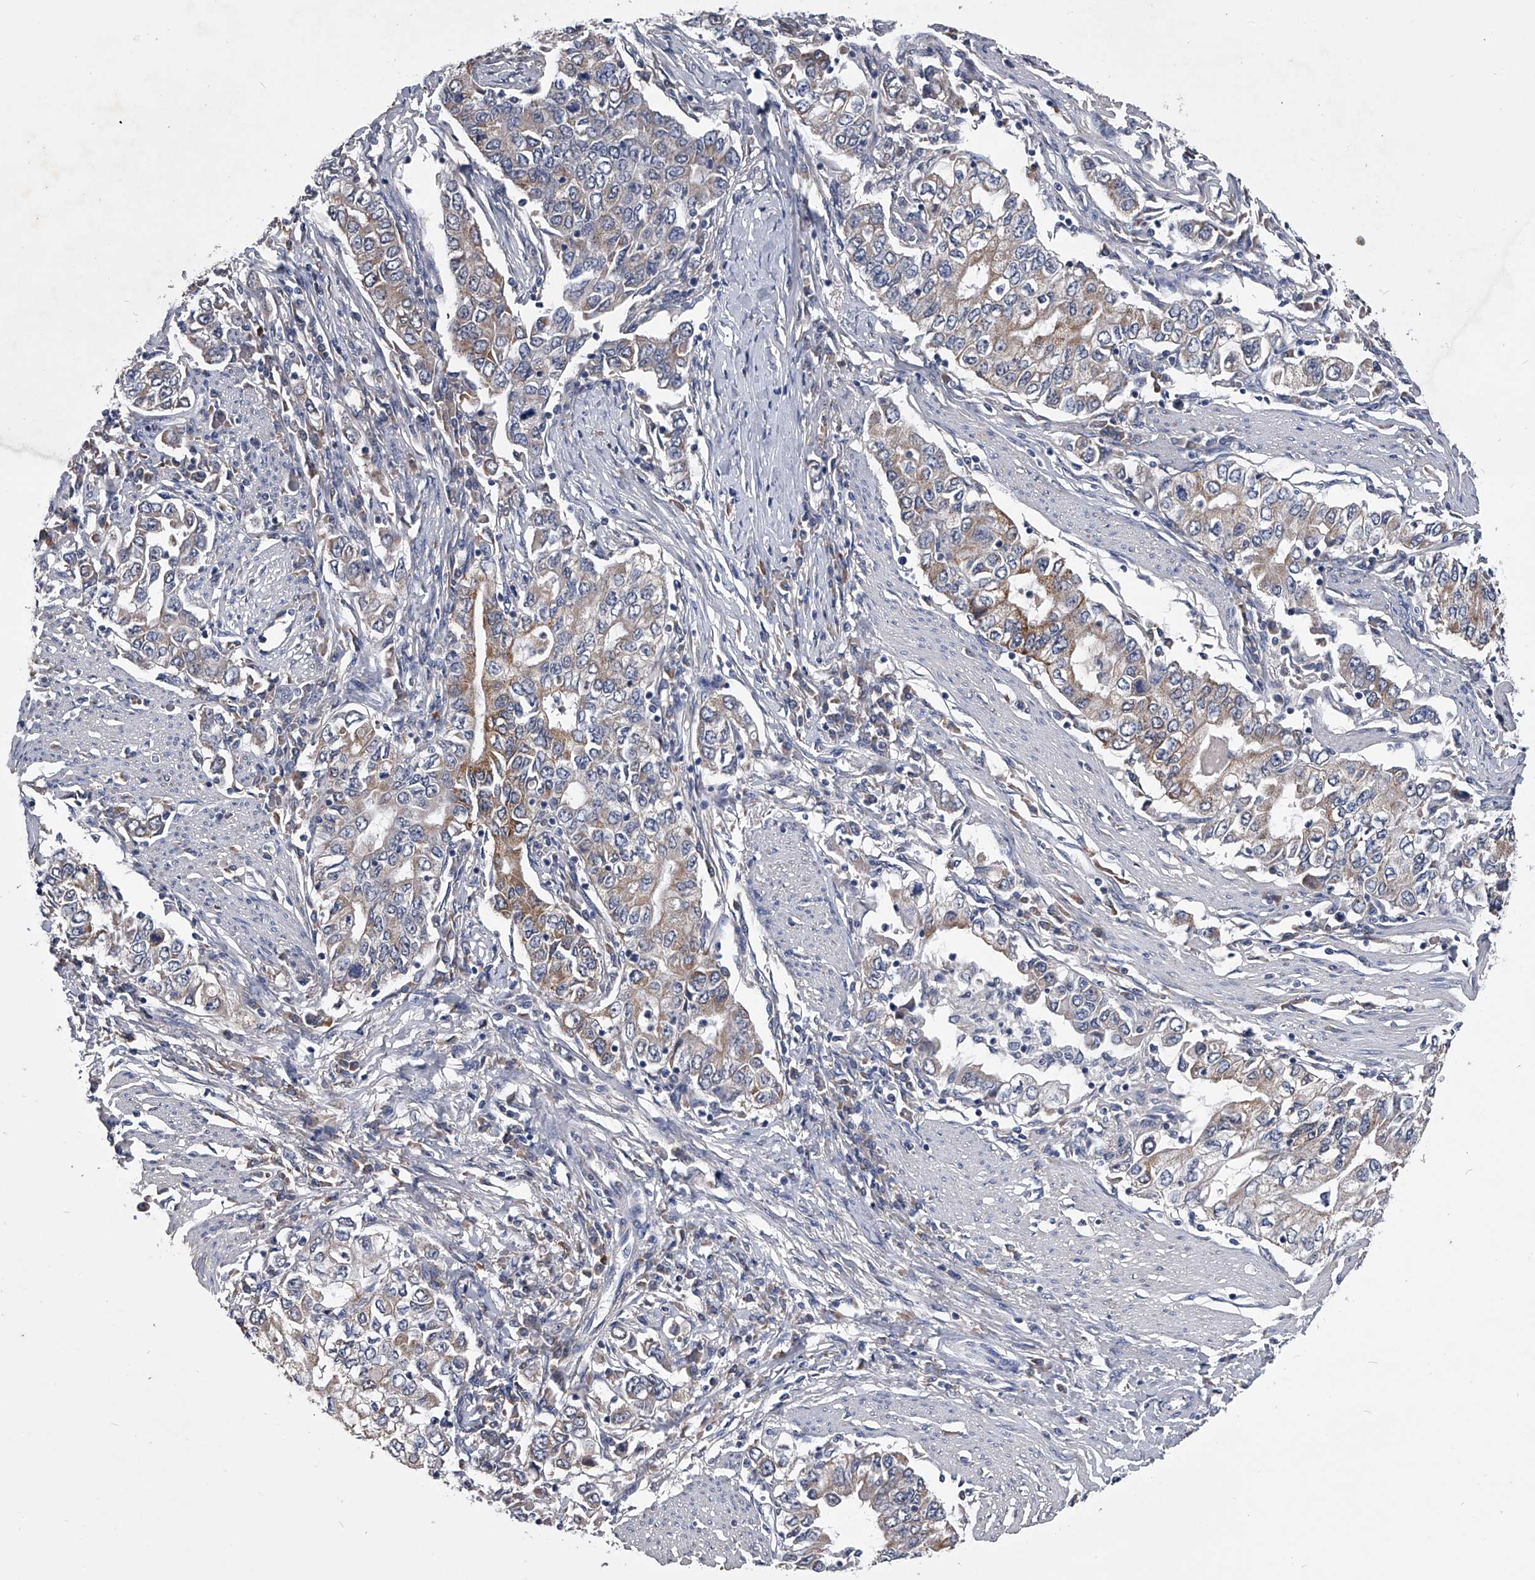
{"staining": {"intensity": "weak", "quantity": ">75%", "location": "cytoplasmic/membranous"}, "tissue": "stomach cancer", "cell_type": "Tumor cells", "image_type": "cancer", "snomed": [{"axis": "morphology", "description": "Adenocarcinoma, NOS"}, {"axis": "topography", "description": "Stomach, lower"}], "caption": "Immunohistochemistry (IHC) image of neoplastic tissue: human stomach cancer stained using immunohistochemistry reveals low levels of weak protein expression localized specifically in the cytoplasmic/membranous of tumor cells, appearing as a cytoplasmic/membranous brown color.", "gene": "OAT", "patient": {"sex": "female", "age": 72}}